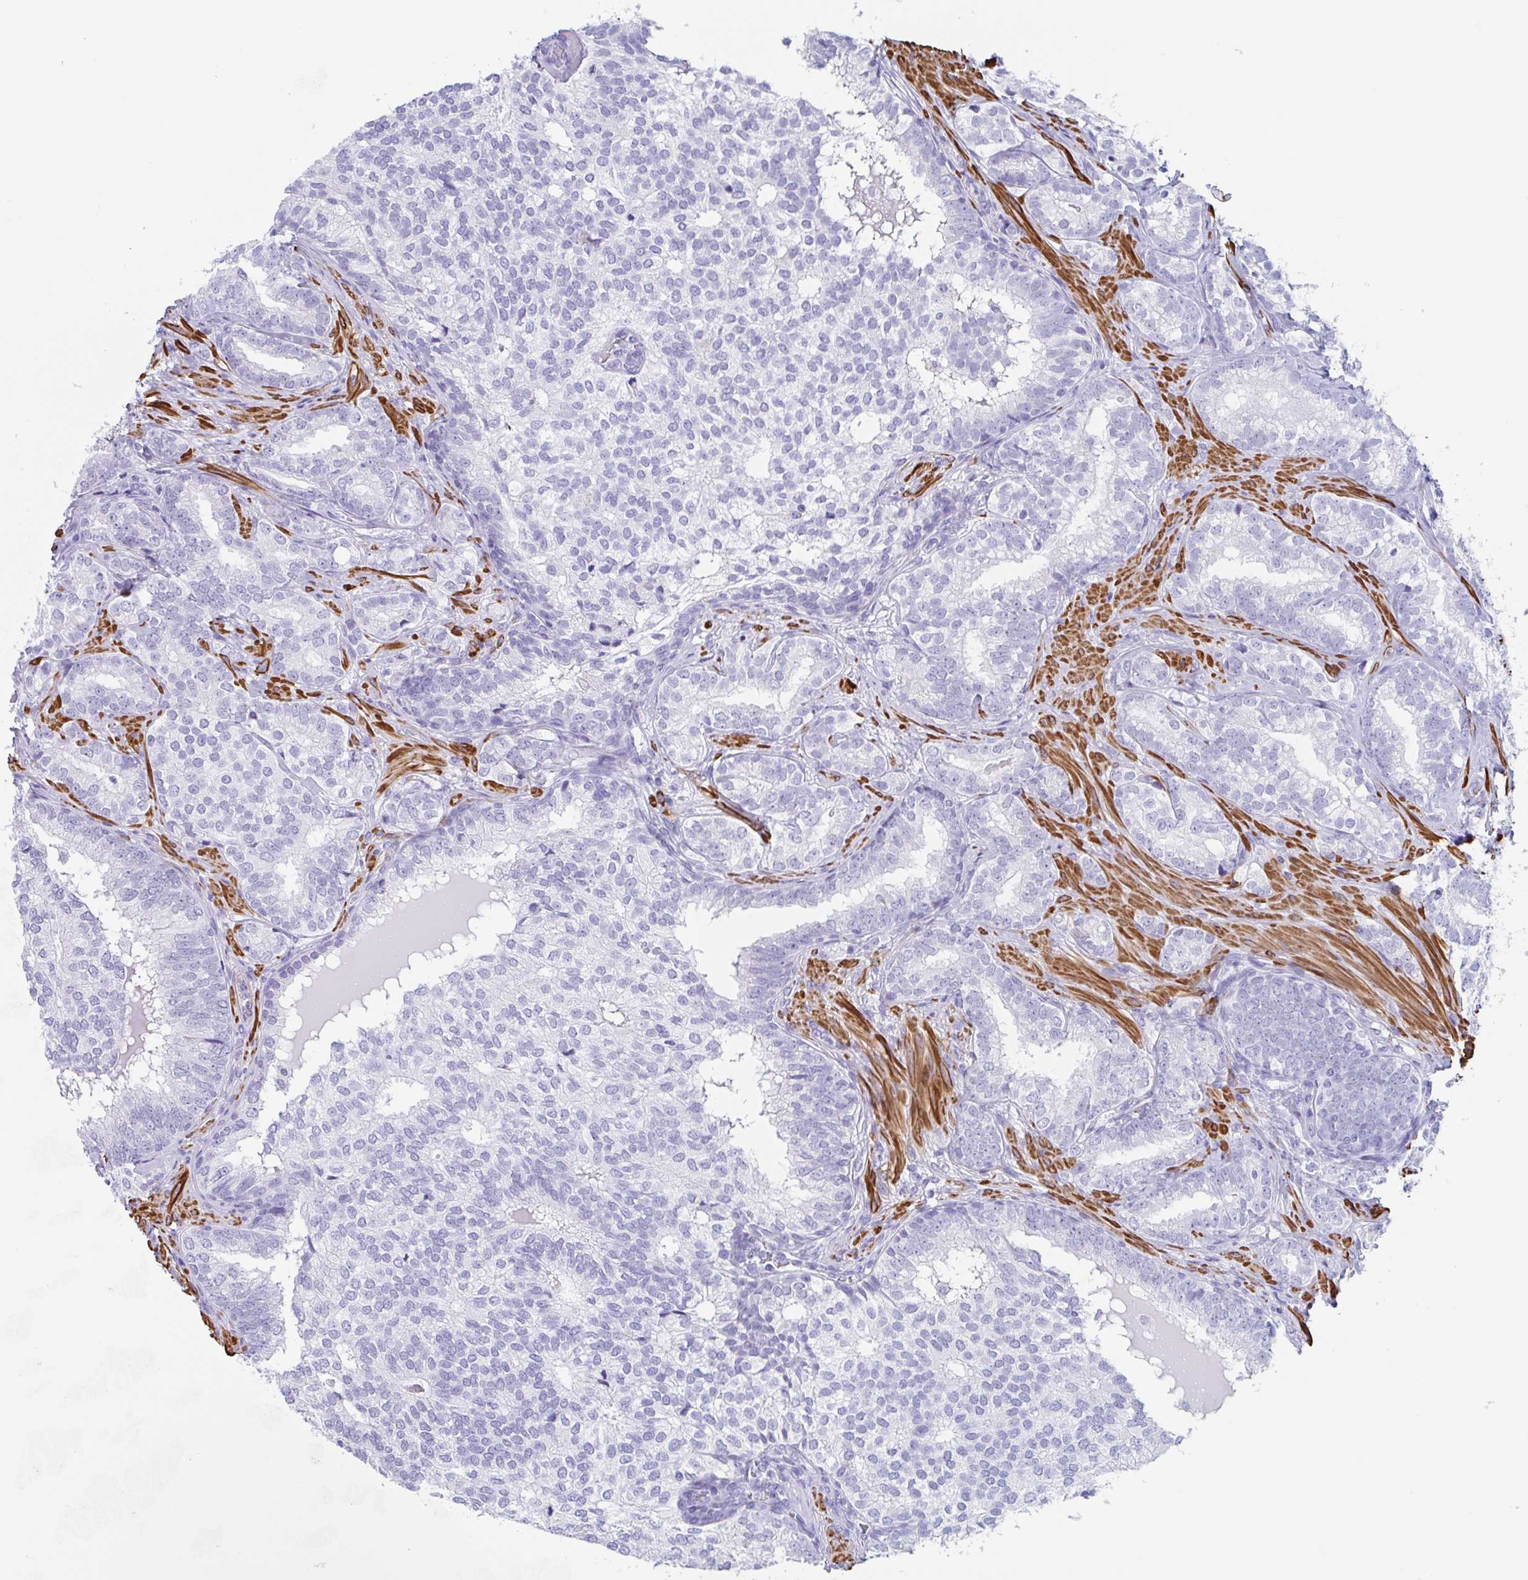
{"staining": {"intensity": "negative", "quantity": "none", "location": "none"}, "tissue": "prostate cancer", "cell_type": "Tumor cells", "image_type": "cancer", "snomed": [{"axis": "morphology", "description": "Adenocarcinoma, High grade"}, {"axis": "topography", "description": "Prostate"}], "caption": "The immunohistochemistry photomicrograph has no significant positivity in tumor cells of prostate cancer tissue.", "gene": "TAS2R41", "patient": {"sex": "male", "age": 72}}